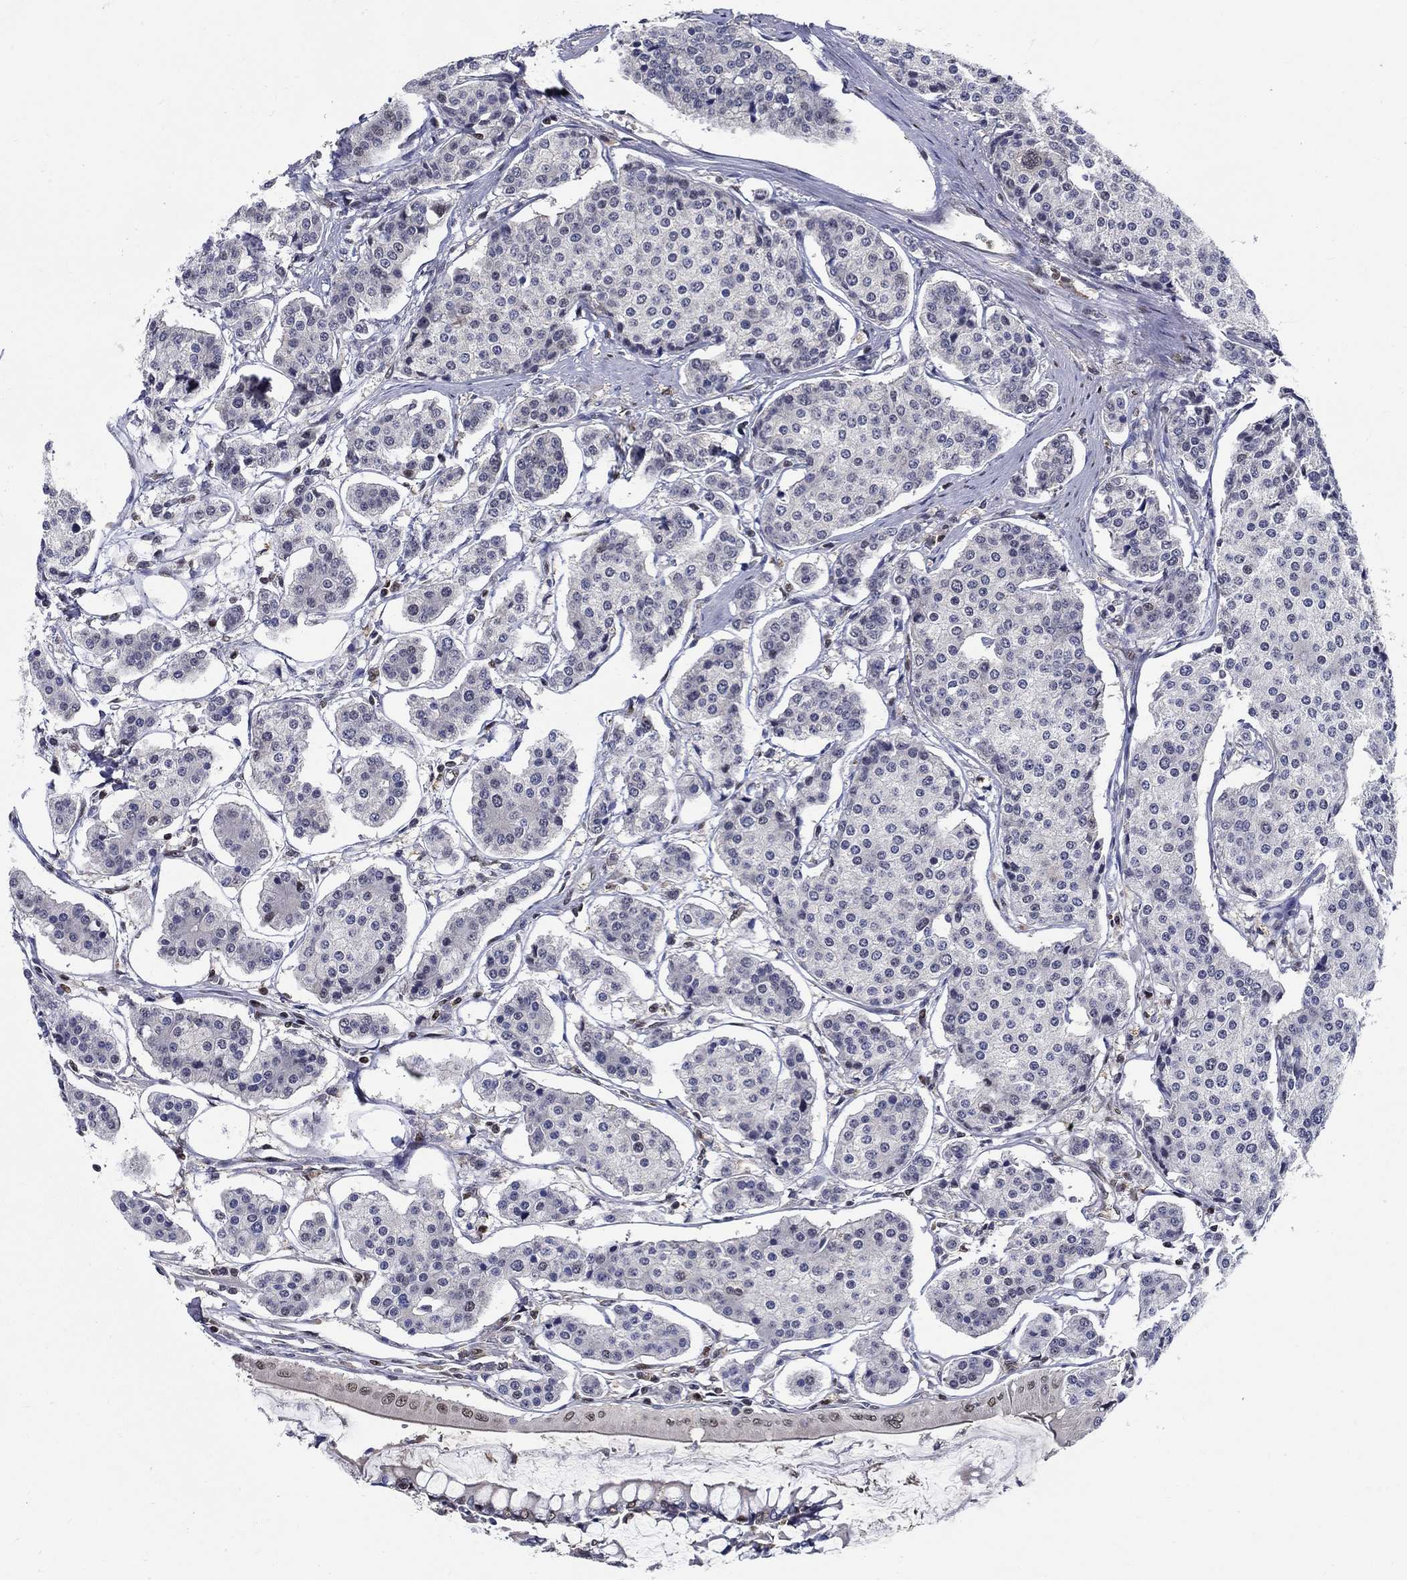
{"staining": {"intensity": "negative", "quantity": "none", "location": "none"}, "tissue": "carcinoid", "cell_type": "Tumor cells", "image_type": "cancer", "snomed": [{"axis": "morphology", "description": "Carcinoid, malignant, NOS"}, {"axis": "topography", "description": "Small intestine"}], "caption": "High power microscopy image of an immunohistochemistry (IHC) histopathology image of carcinoid, revealing no significant positivity in tumor cells.", "gene": "ZNF594", "patient": {"sex": "female", "age": 65}}